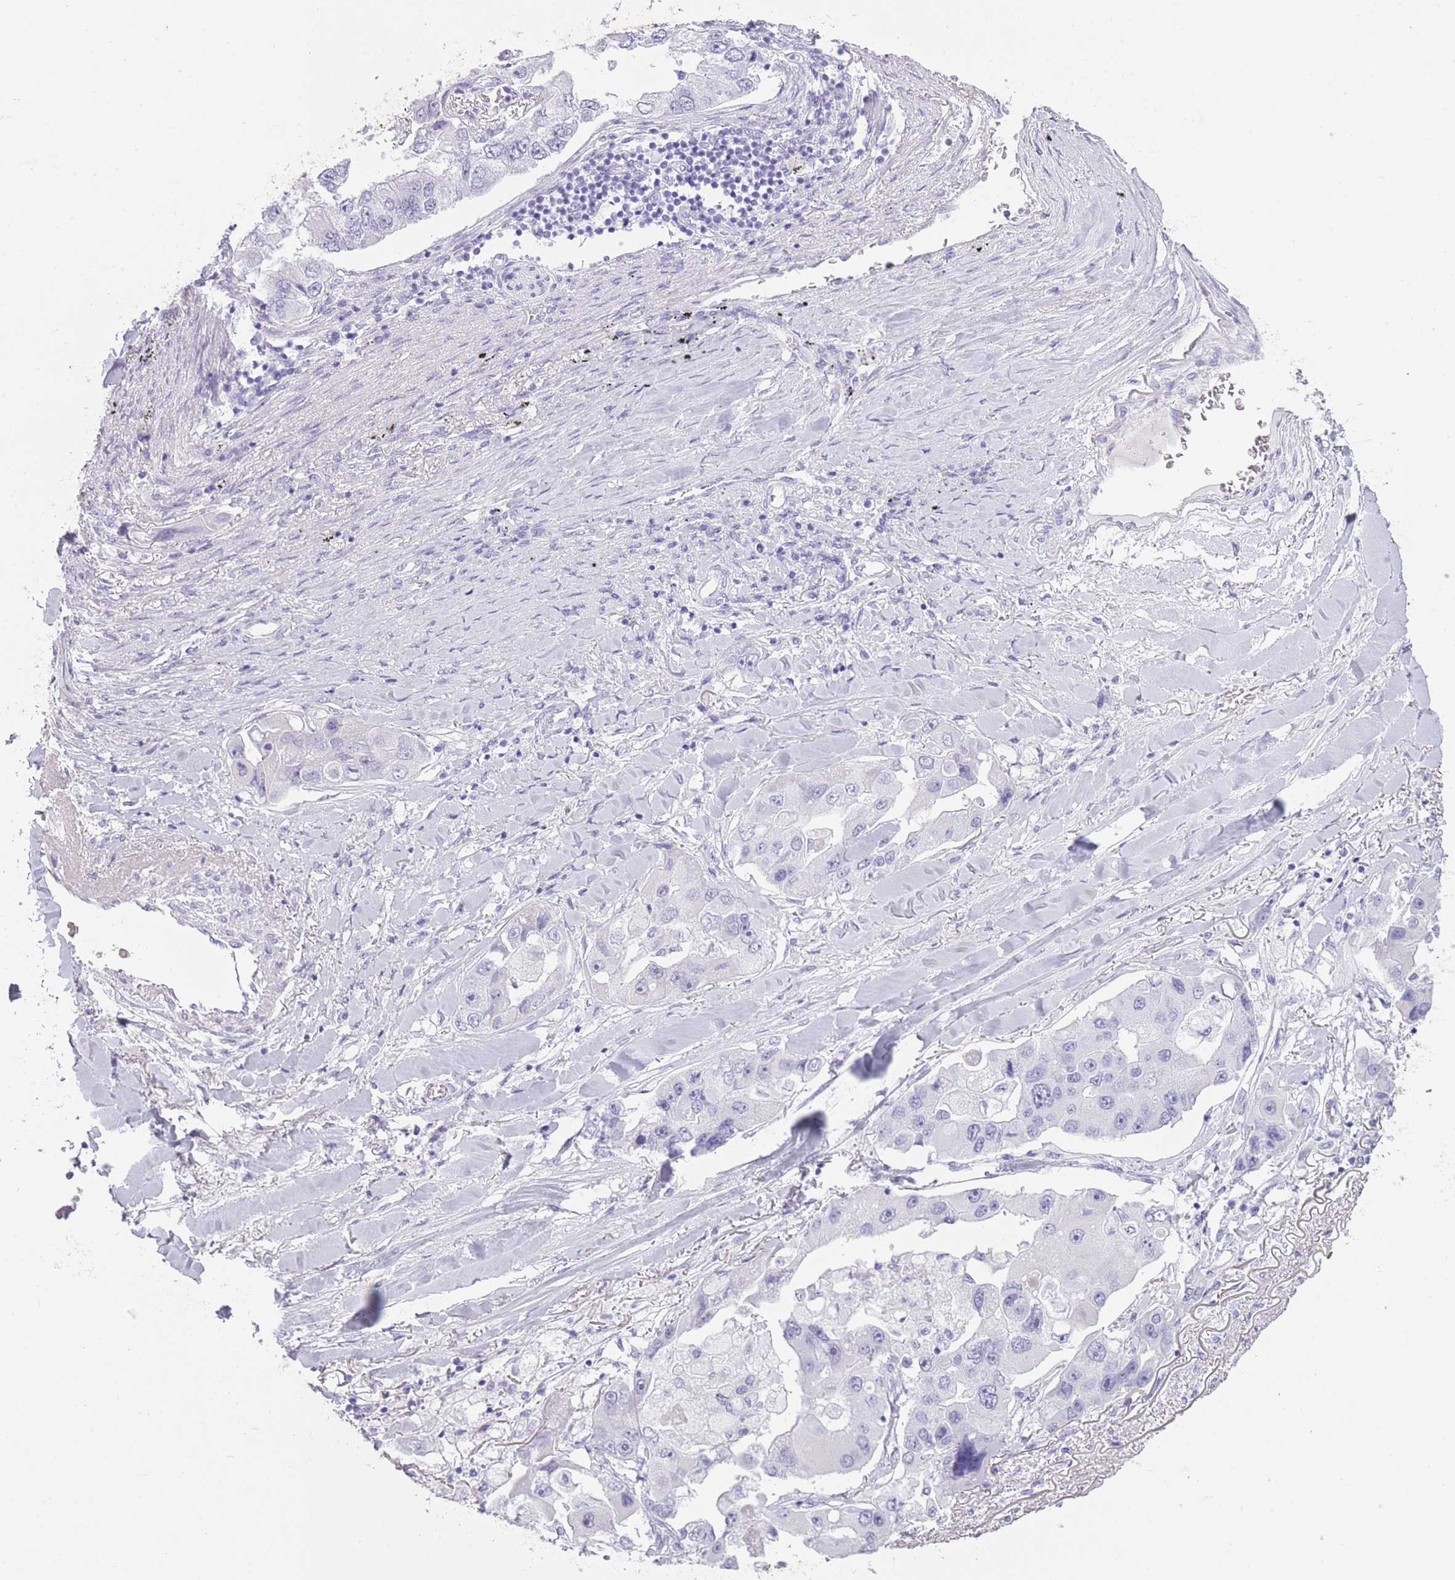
{"staining": {"intensity": "negative", "quantity": "none", "location": "none"}, "tissue": "lung cancer", "cell_type": "Tumor cells", "image_type": "cancer", "snomed": [{"axis": "morphology", "description": "Adenocarcinoma, NOS"}, {"axis": "topography", "description": "Lung"}], "caption": "Tumor cells show no significant expression in lung cancer.", "gene": "AP3S2", "patient": {"sex": "female", "age": 54}}